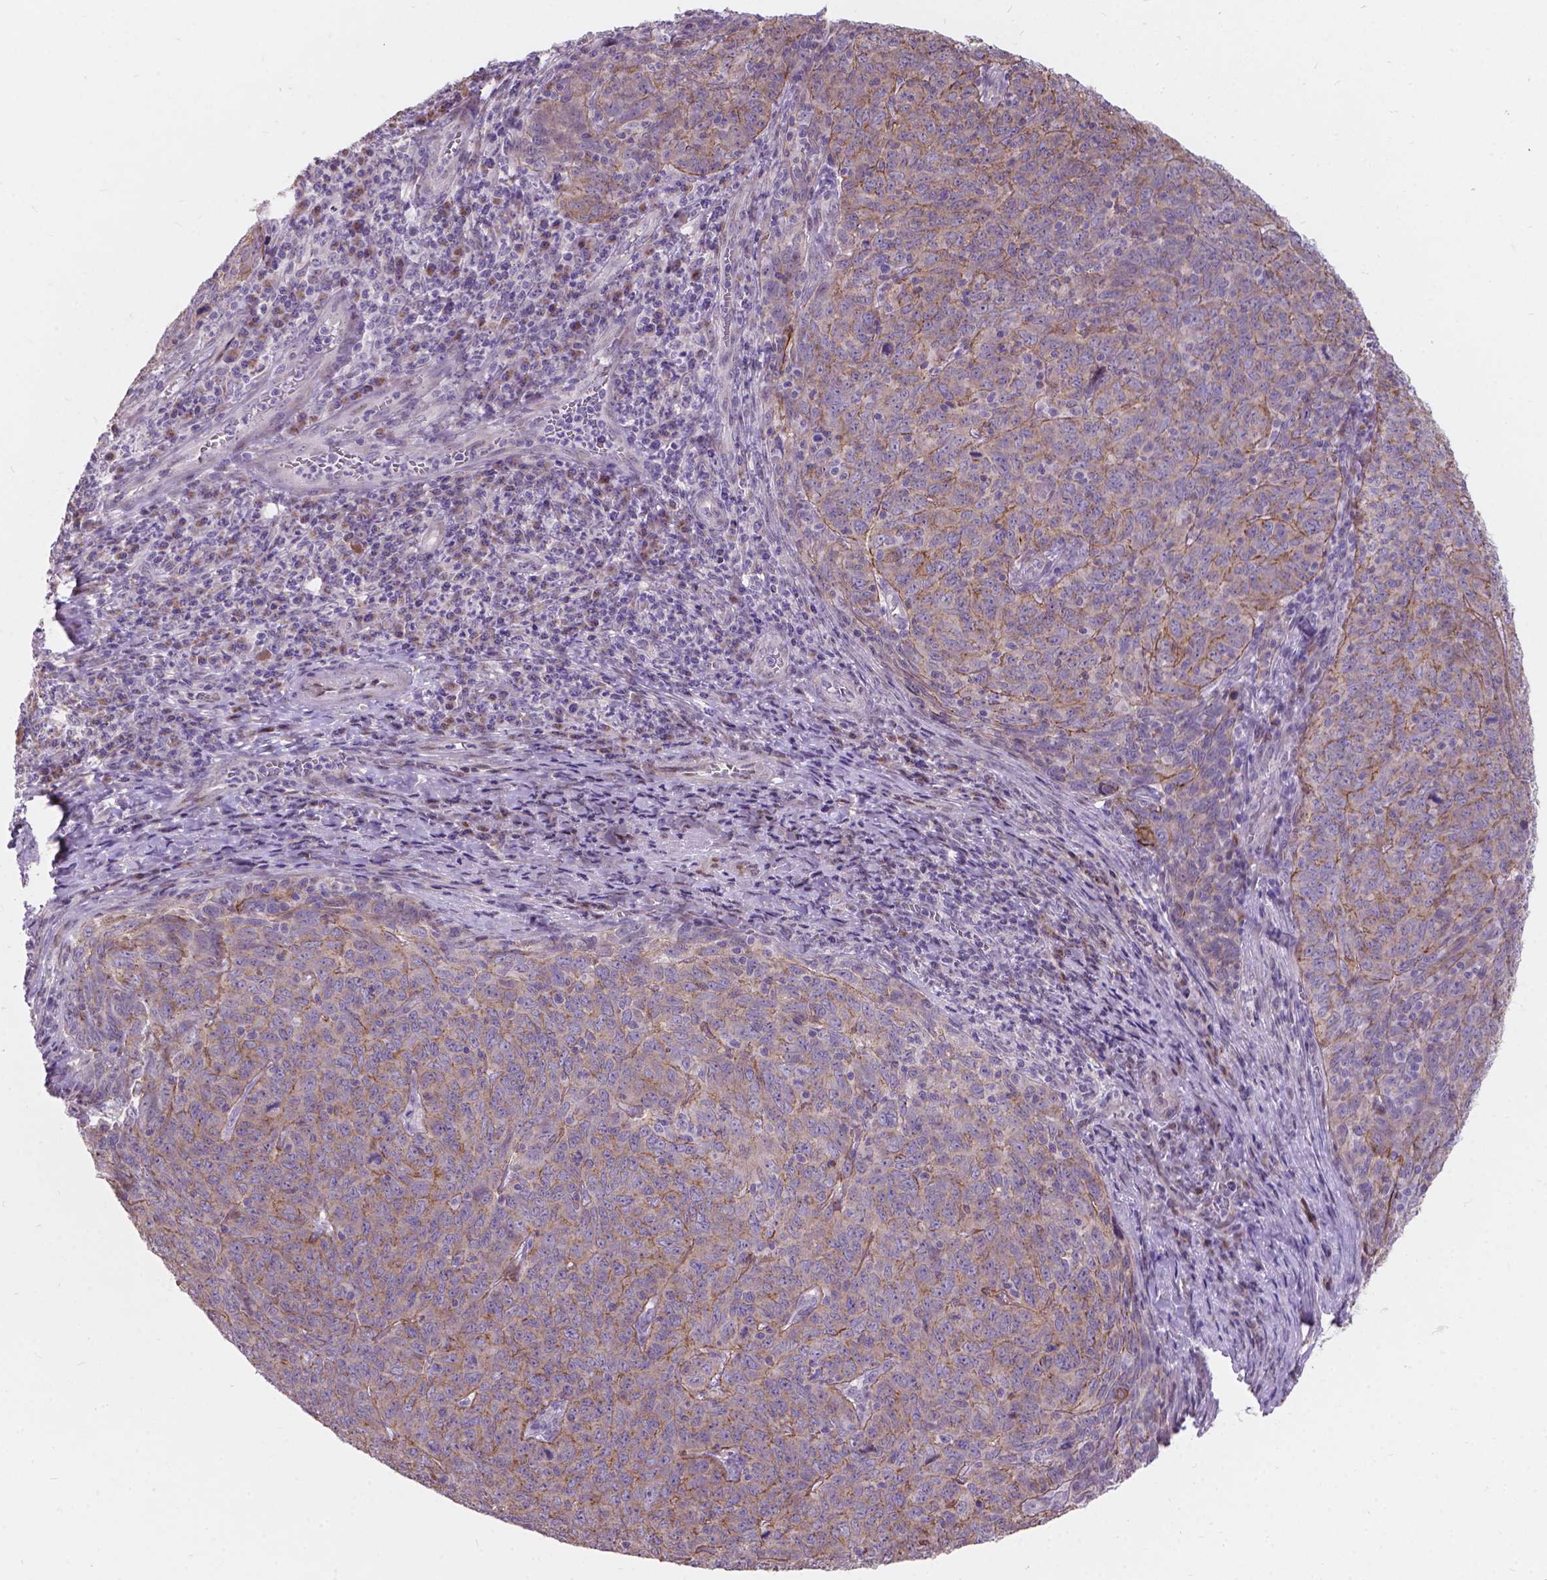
{"staining": {"intensity": "weak", "quantity": "25%-75%", "location": "cytoplasmic/membranous"}, "tissue": "skin cancer", "cell_type": "Tumor cells", "image_type": "cancer", "snomed": [{"axis": "morphology", "description": "Squamous cell carcinoma, NOS"}, {"axis": "topography", "description": "Skin"}, {"axis": "topography", "description": "Anal"}], "caption": "DAB (3,3'-diaminobenzidine) immunohistochemical staining of human skin cancer (squamous cell carcinoma) exhibits weak cytoplasmic/membranous protein staining in about 25%-75% of tumor cells.", "gene": "MYH14", "patient": {"sex": "female", "age": 51}}